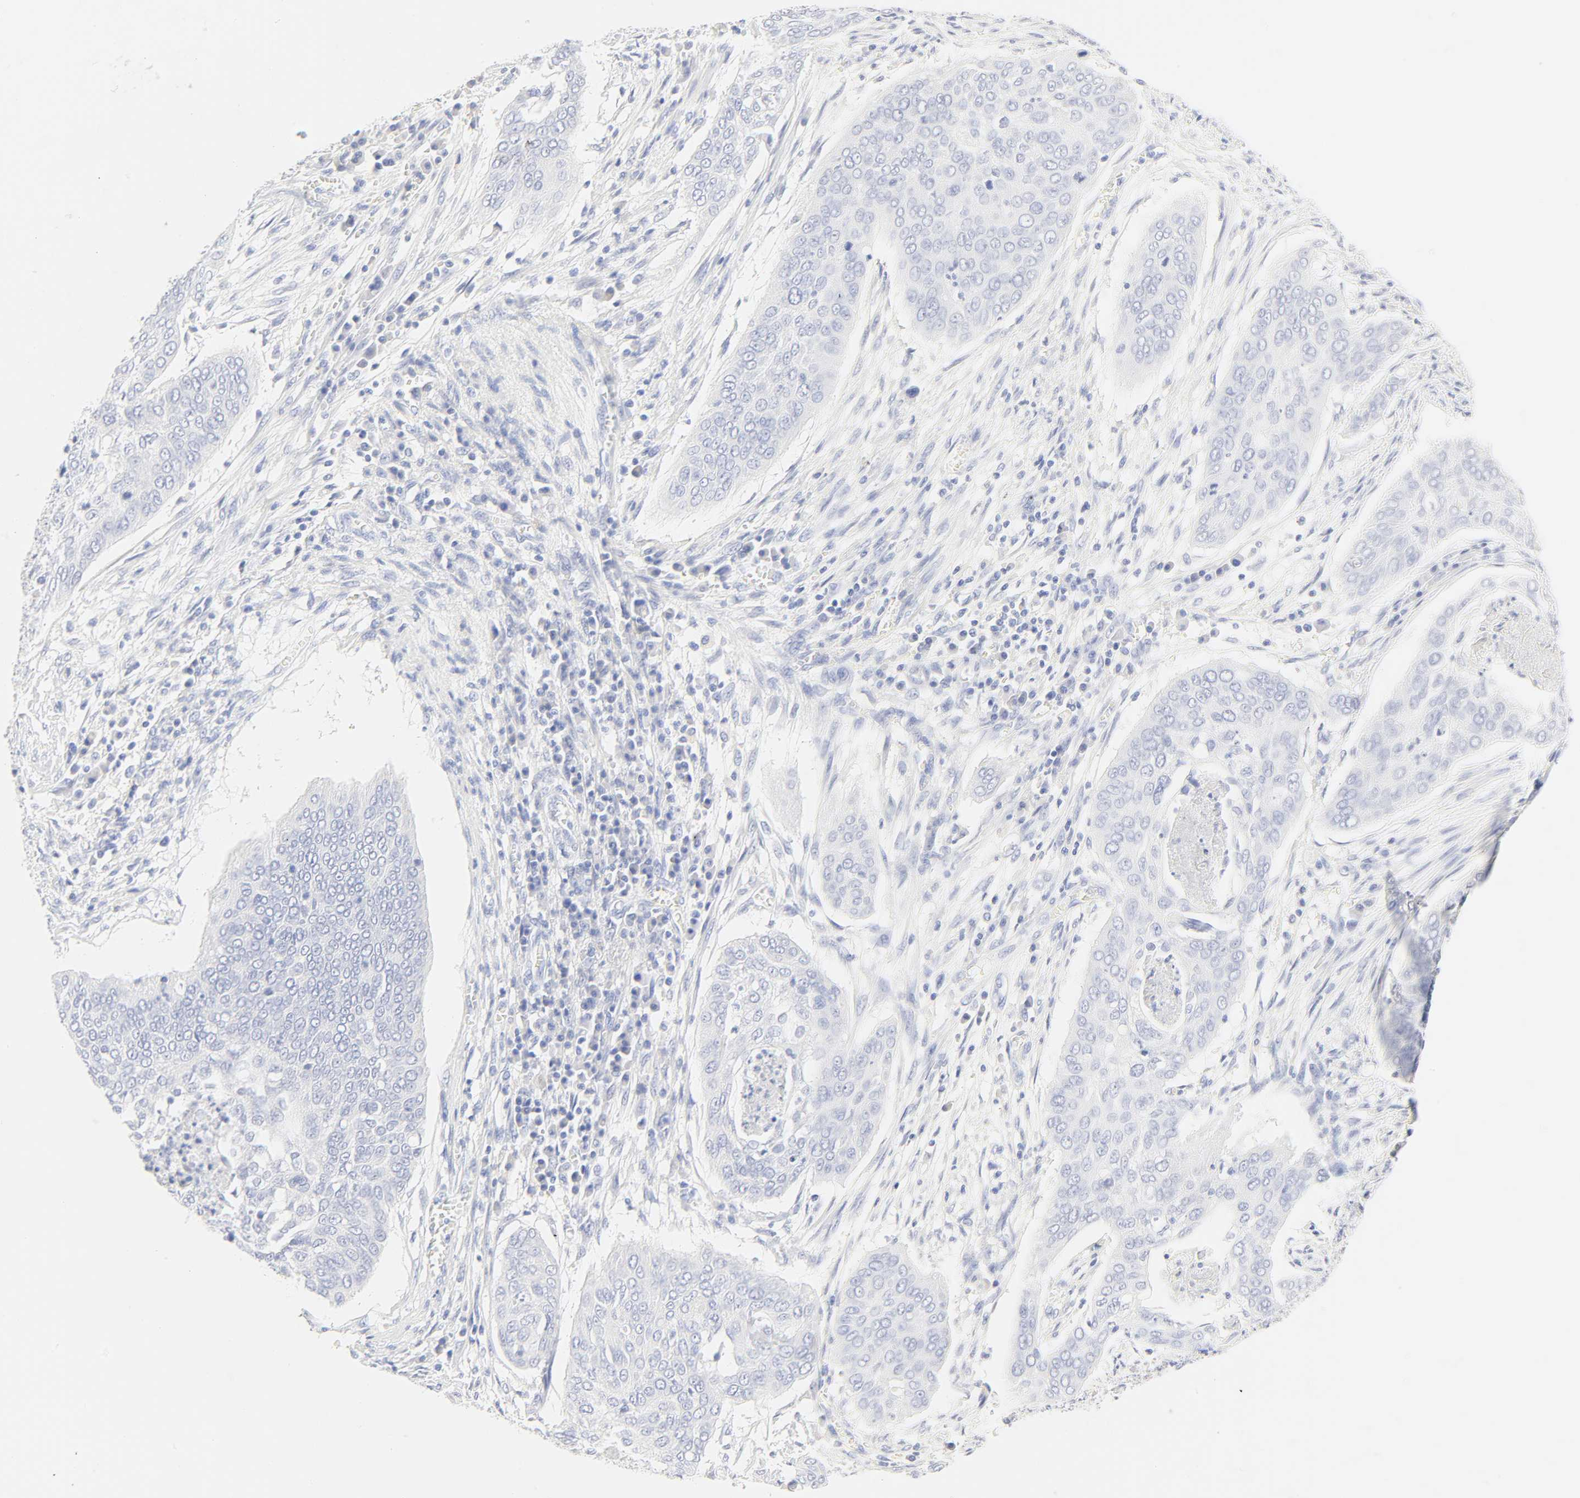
{"staining": {"intensity": "negative", "quantity": "none", "location": "none"}, "tissue": "cervical cancer", "cell_type": "Tumor cells", "image_type": "cancer", "snomed": [{"axis": "morphology", "description": "Squamous cell carcinoma, NOS"}, {"axis": "topography", "description": "Cervix"}], "caption": "Immunohistochemical staining of squamous cell carcinoma (cervical) reveals no significant expression in tumor cells. Brightfield microscopy of immunohistochemistry stained with DAB (brown) and hematoxylin (blue), captured at high magnification.", "gene": "SLCO1B3", "patient": {"sex": "female", "age": 39}}